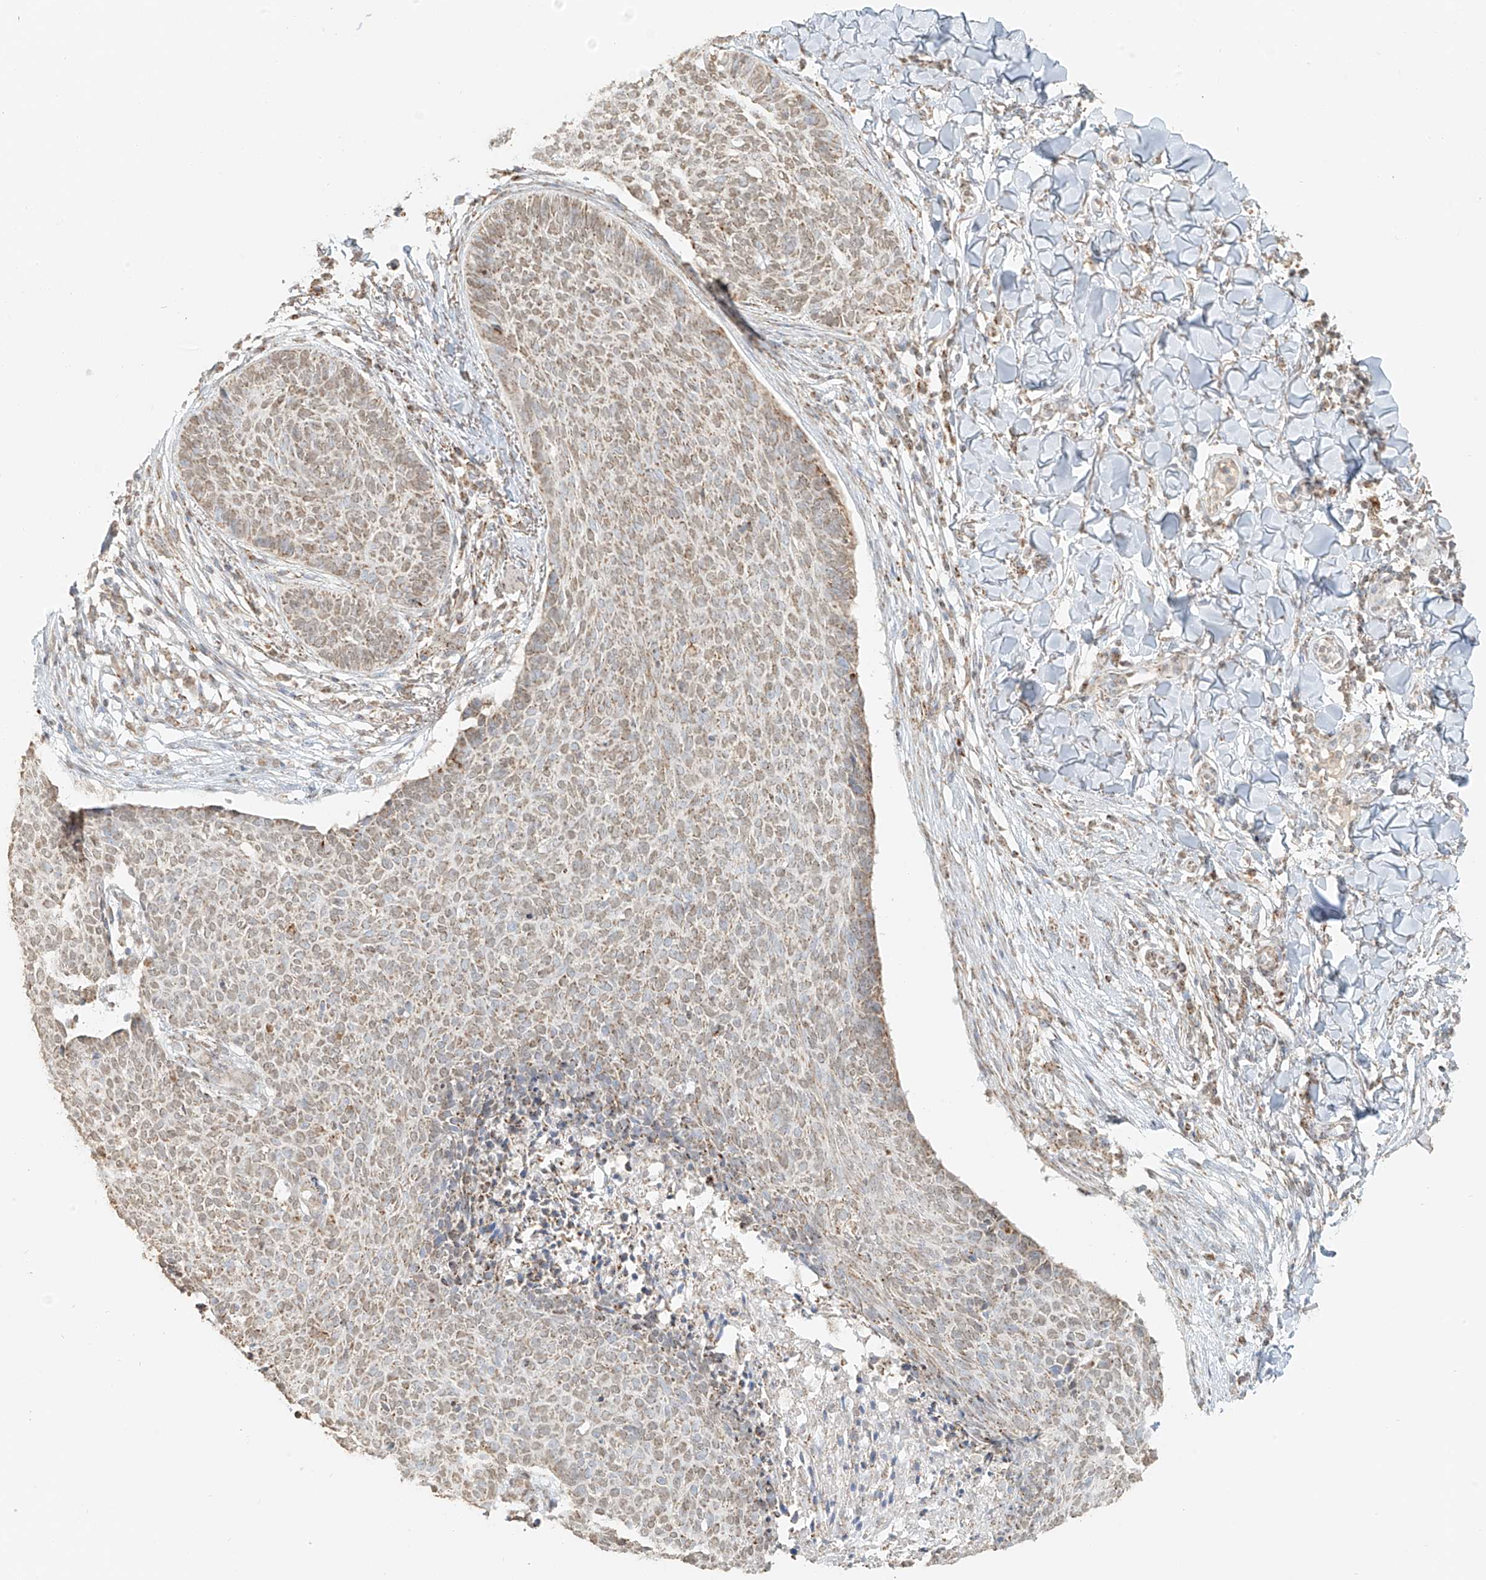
{"staining": {"intensity": "weak", "quantity": "25%-75%", "location": "cytoplasmic/membranous"}, "tissue": "skin cancer", "cell_type": "Tumor cells", "image_type": "cancer", "snomed": [{"axis": "morphology", "description": "Normal tissue, NOS"}, {"axis": "morphology", "description": "Basal cell carcinoma"}, {"axis": "topography", "description": "Skin"}], "caption": "IHC histopathology image of skin cancer (basal cell carcinoma) stained for a protein (brown), which demonstrates low levels of weak cytoplasmic/membranous positivity in approximately 25%-75% of tumor cells.", "gene": "MIPEP", "patient": {"sex": "male", "age": 50}}